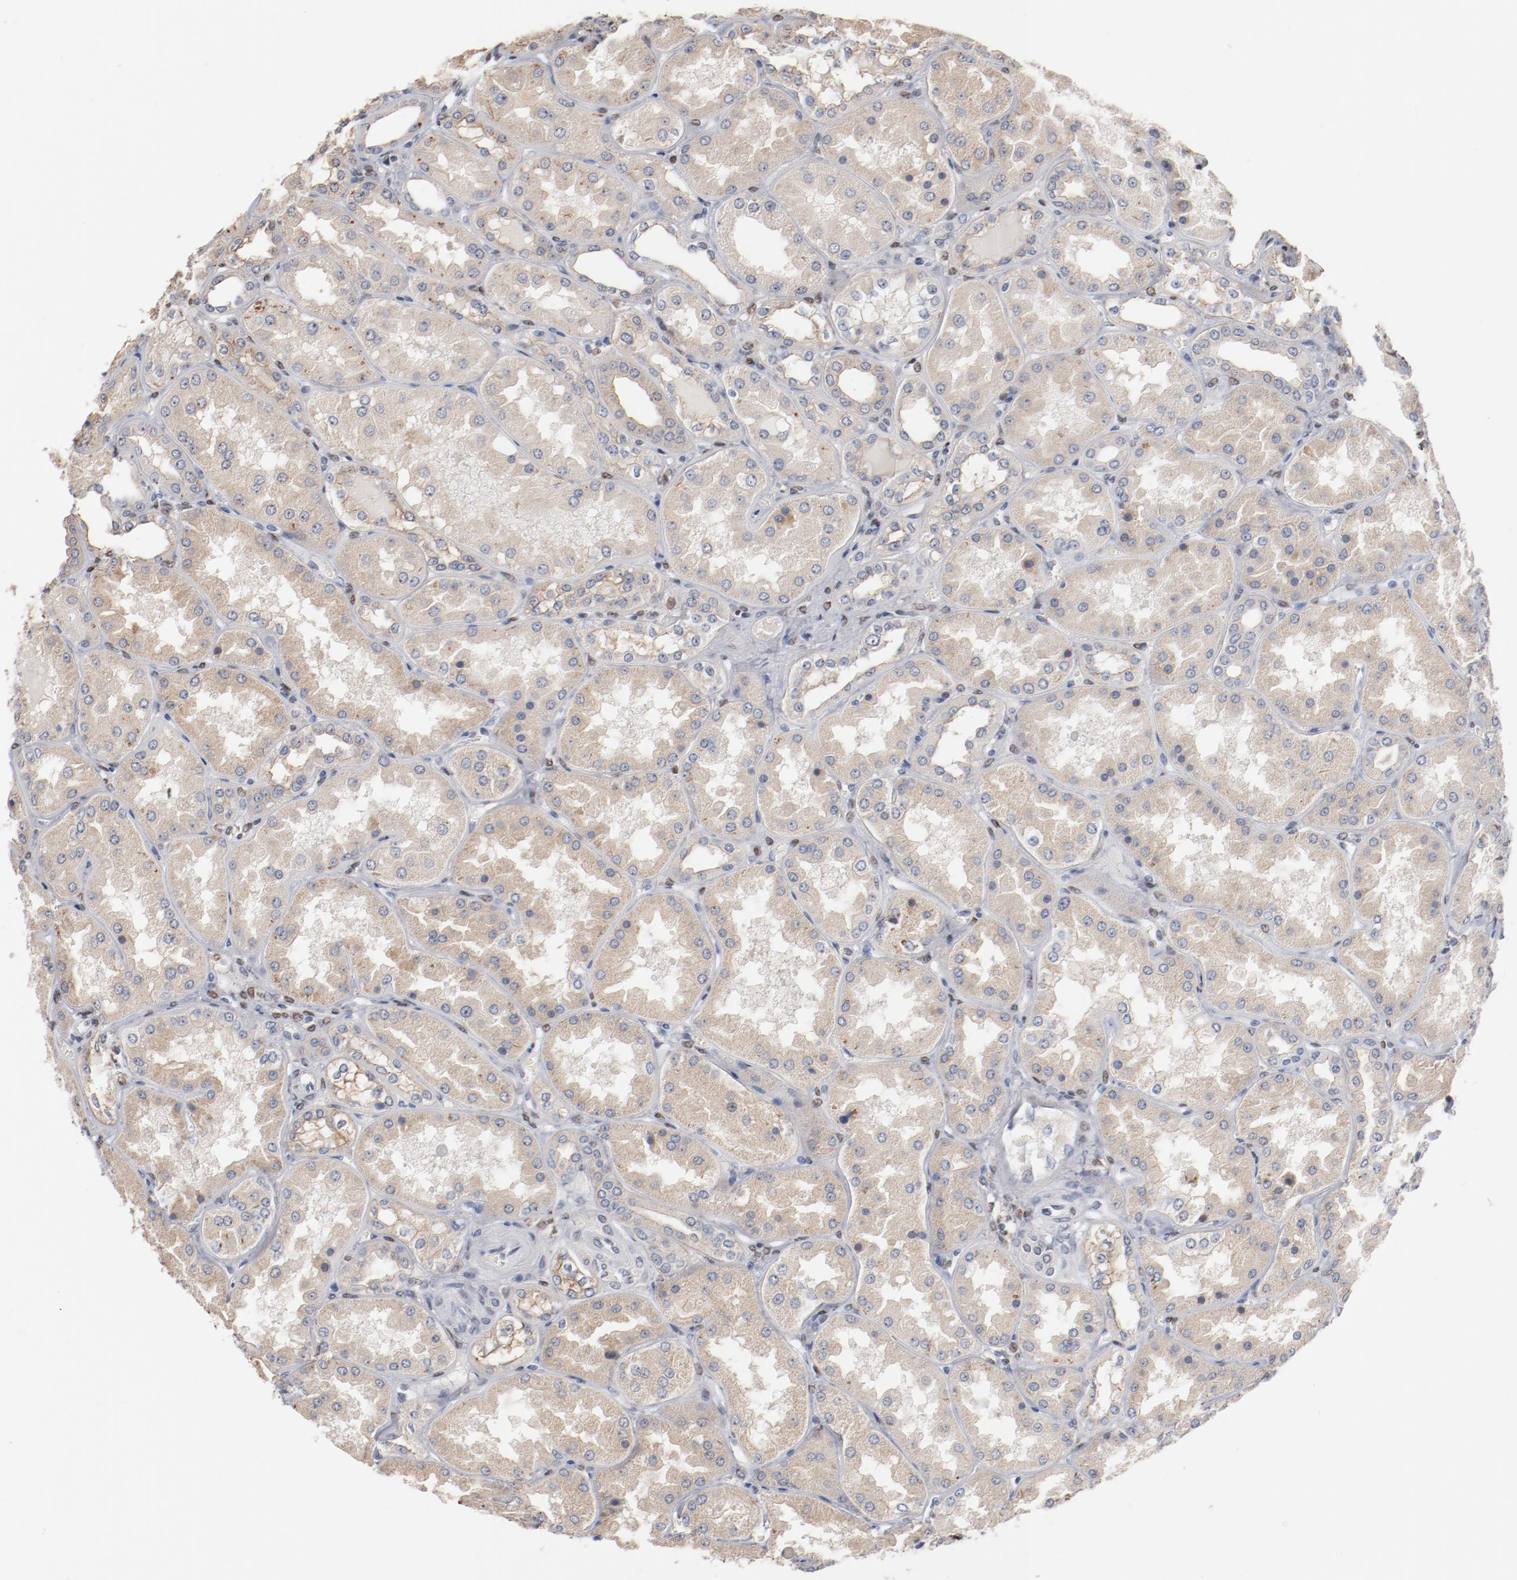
{"staining": {"intensity": "negative", "quantity": "none", "location": "none"}, "tissue": "kidney", "cell_type": "Cells in glomeruli", "image_type": "normal", "snomed": [{"axis": "morphology", "description": "Normal tissue, NOS"}, {"axis": "topography", "description": "Kidney"}], "caption": "This is an IHC image of normal human kidney. There is no positivity in cells in glomeruli.", "gene": "ZEB2", "patient": {"sex": "female", "age": 56}}